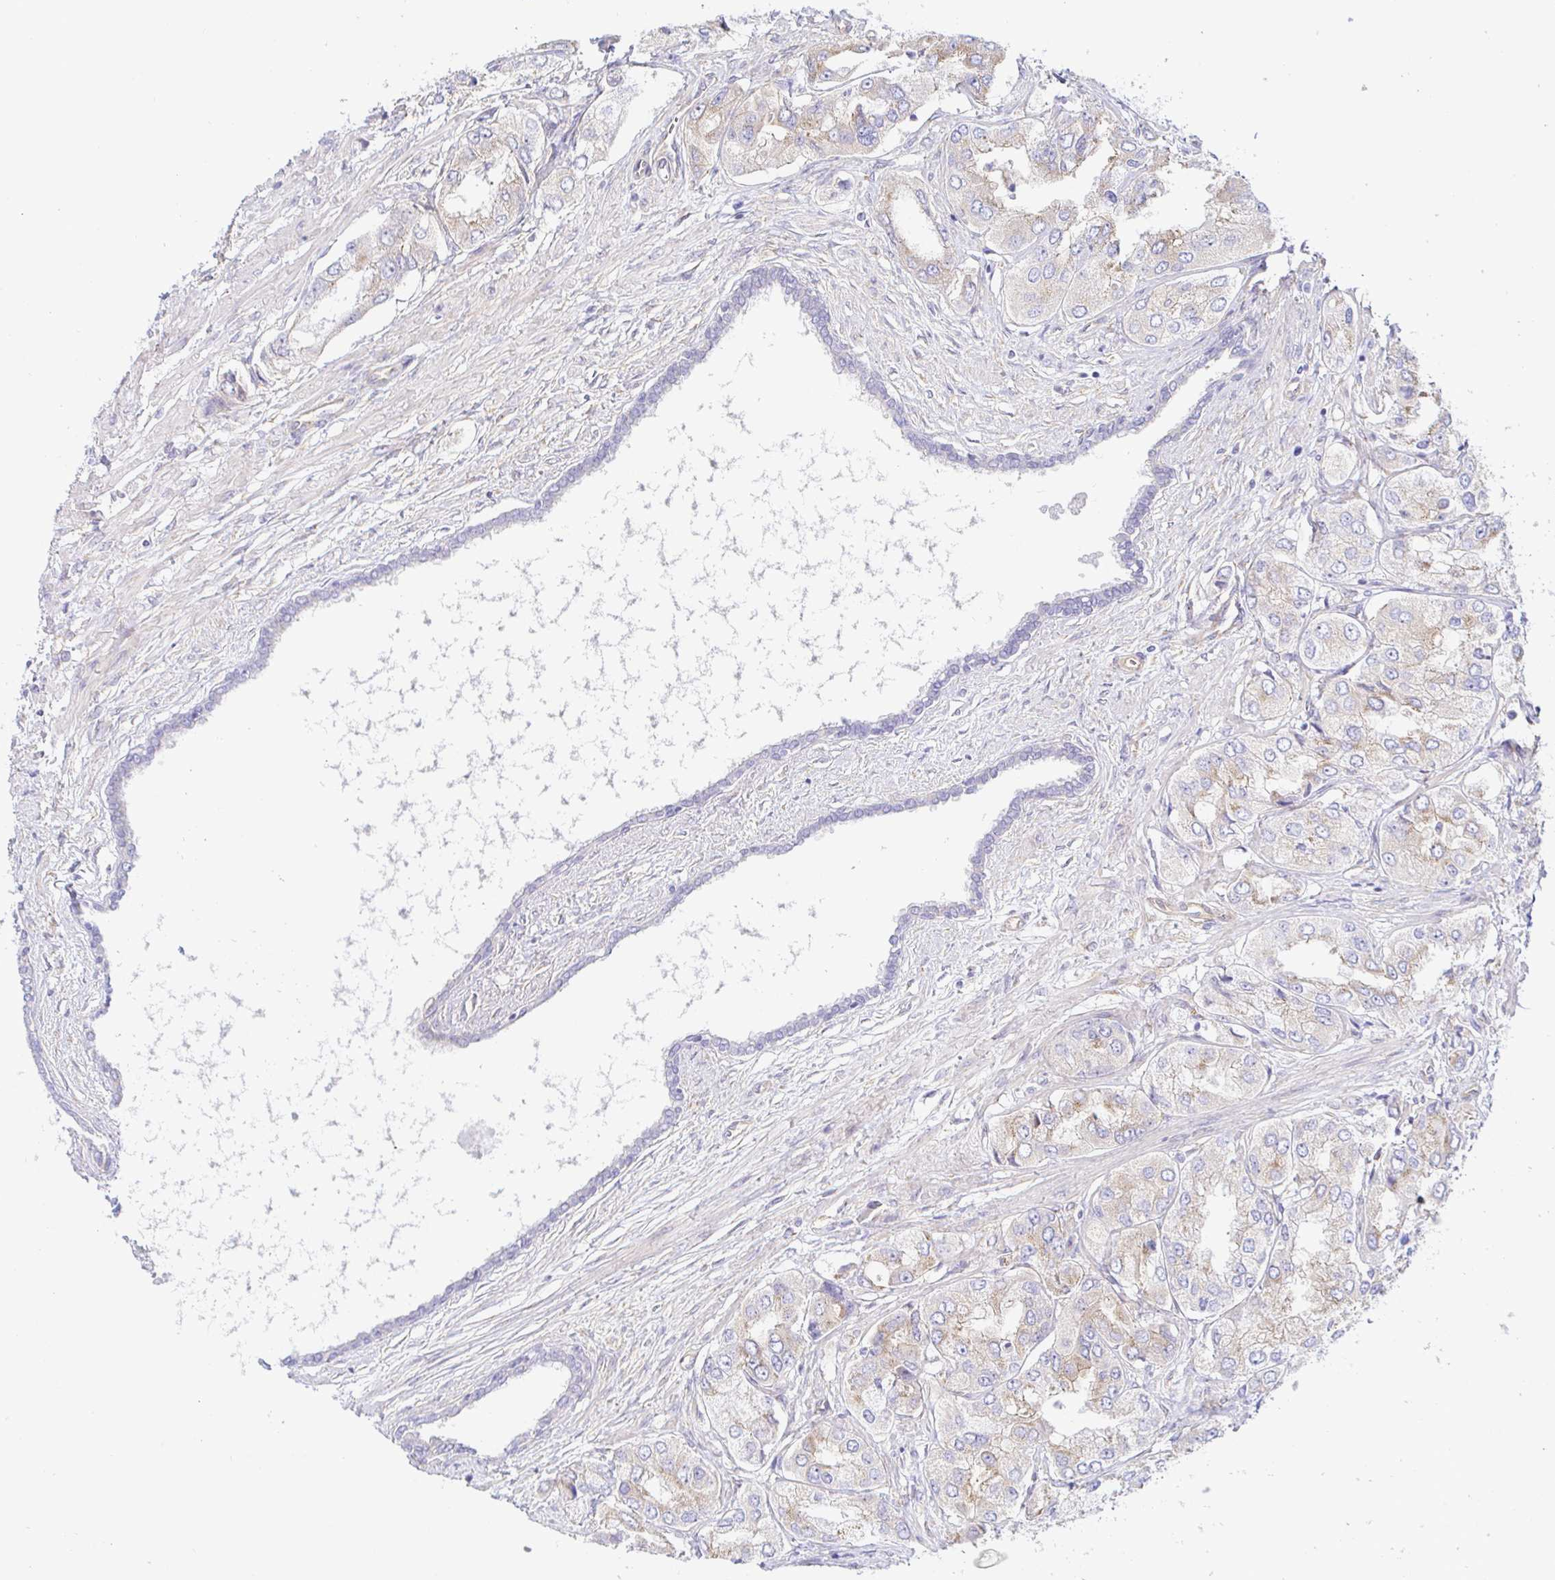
{"staining": {"intensity": "weak", "quantity": "<25%", "location": "cytoplasmic/membranous"}, "tissue": "prostate cancer", "cell_type": "Tumor cells", "image_type": "cancer", "snomed": [{"axis": "morphology", "description": "Adenocarcinoma, Low grade"}, {"axis": "topography", "description": "Prostate"}], "caption": "Human prostate cancer (adenocarcinoma (low-grade)) stained for a protein using IHC displays no expression in tumor cells.", "gene": "ARL4D", "patient": {"sex": "male", "age": 69}}